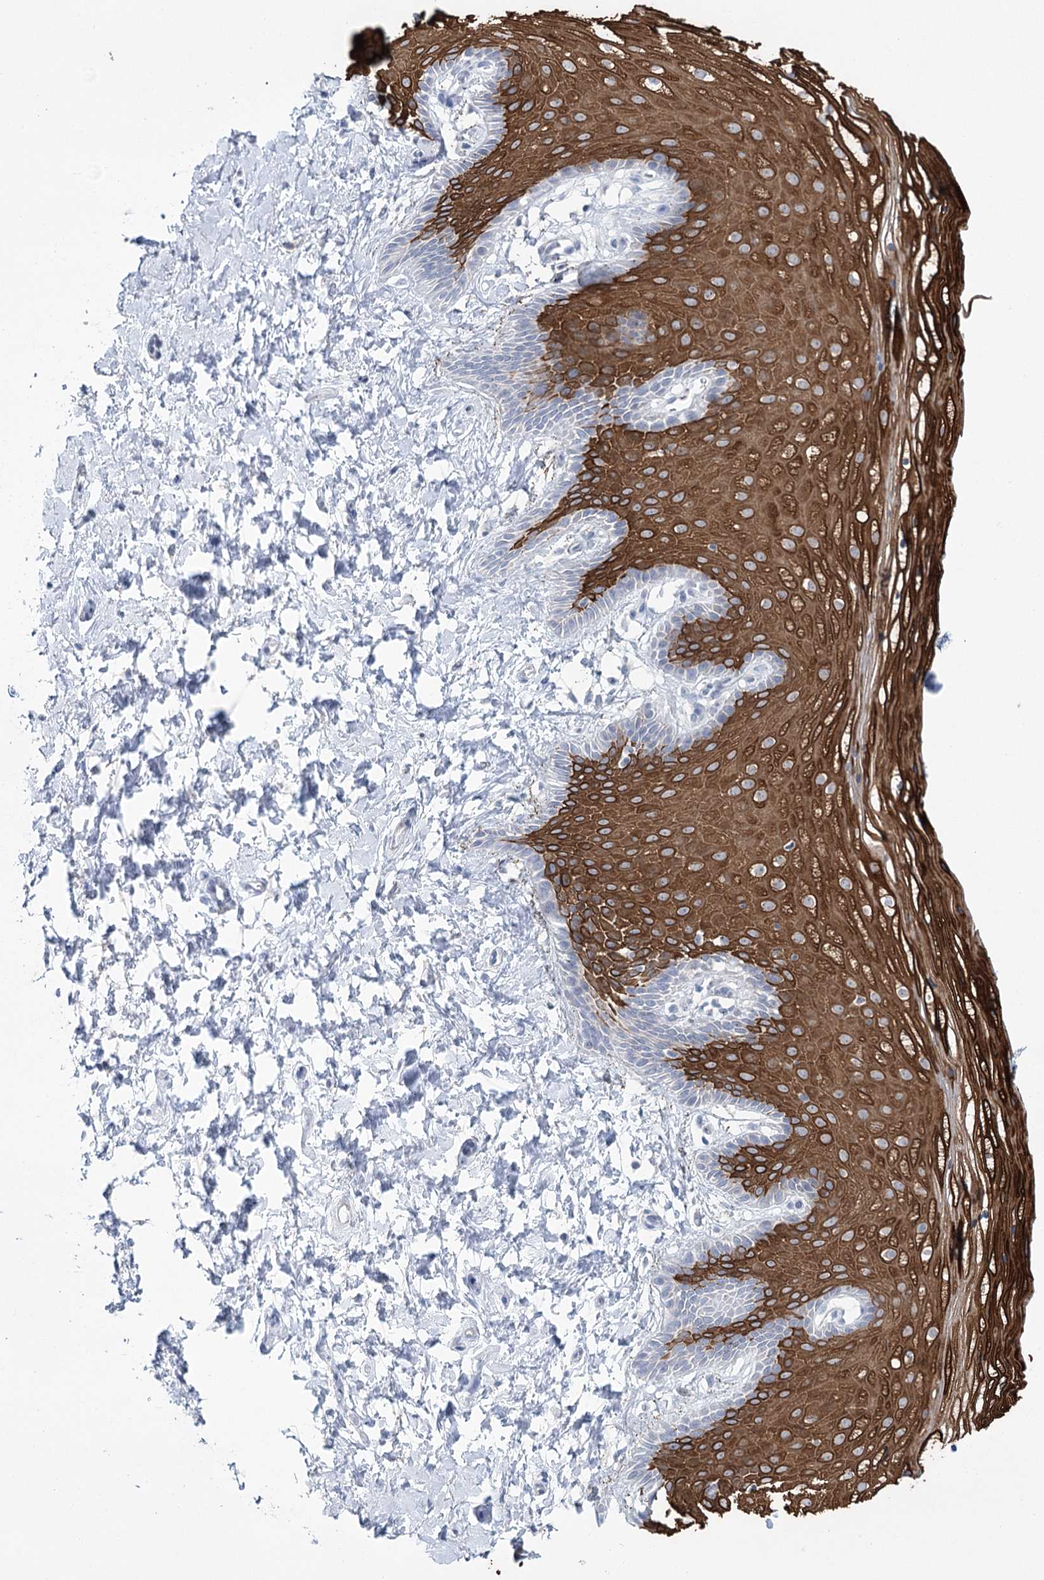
{"staining": {"intensity": "strong", "quantity": "25%-75%", "location": "cytoplasmic/membranous"}, "tissue": "vagina", "cell_type": "Squamous epithelial cells", "image_type": "normal", "snomed": [{"axis": "morphology", "description": "Normal tissue, NOS"}, {"axis": "topography", "description": "Vagina"}, {"axis": "topography", "description": "Cervix"}], "caption": "Immunohistochemical staining of unremarkable vagina displays 25%-75% levels of strong cytoplasmic/membranous protein staining in approximately 25%-75% of squamous epithelial cells. Immunohistochemistry stains the protein in brown and the nuclei are stained blue.", "gene": "CCDC88A", "patient": {"sex": "female", "age": 40}}